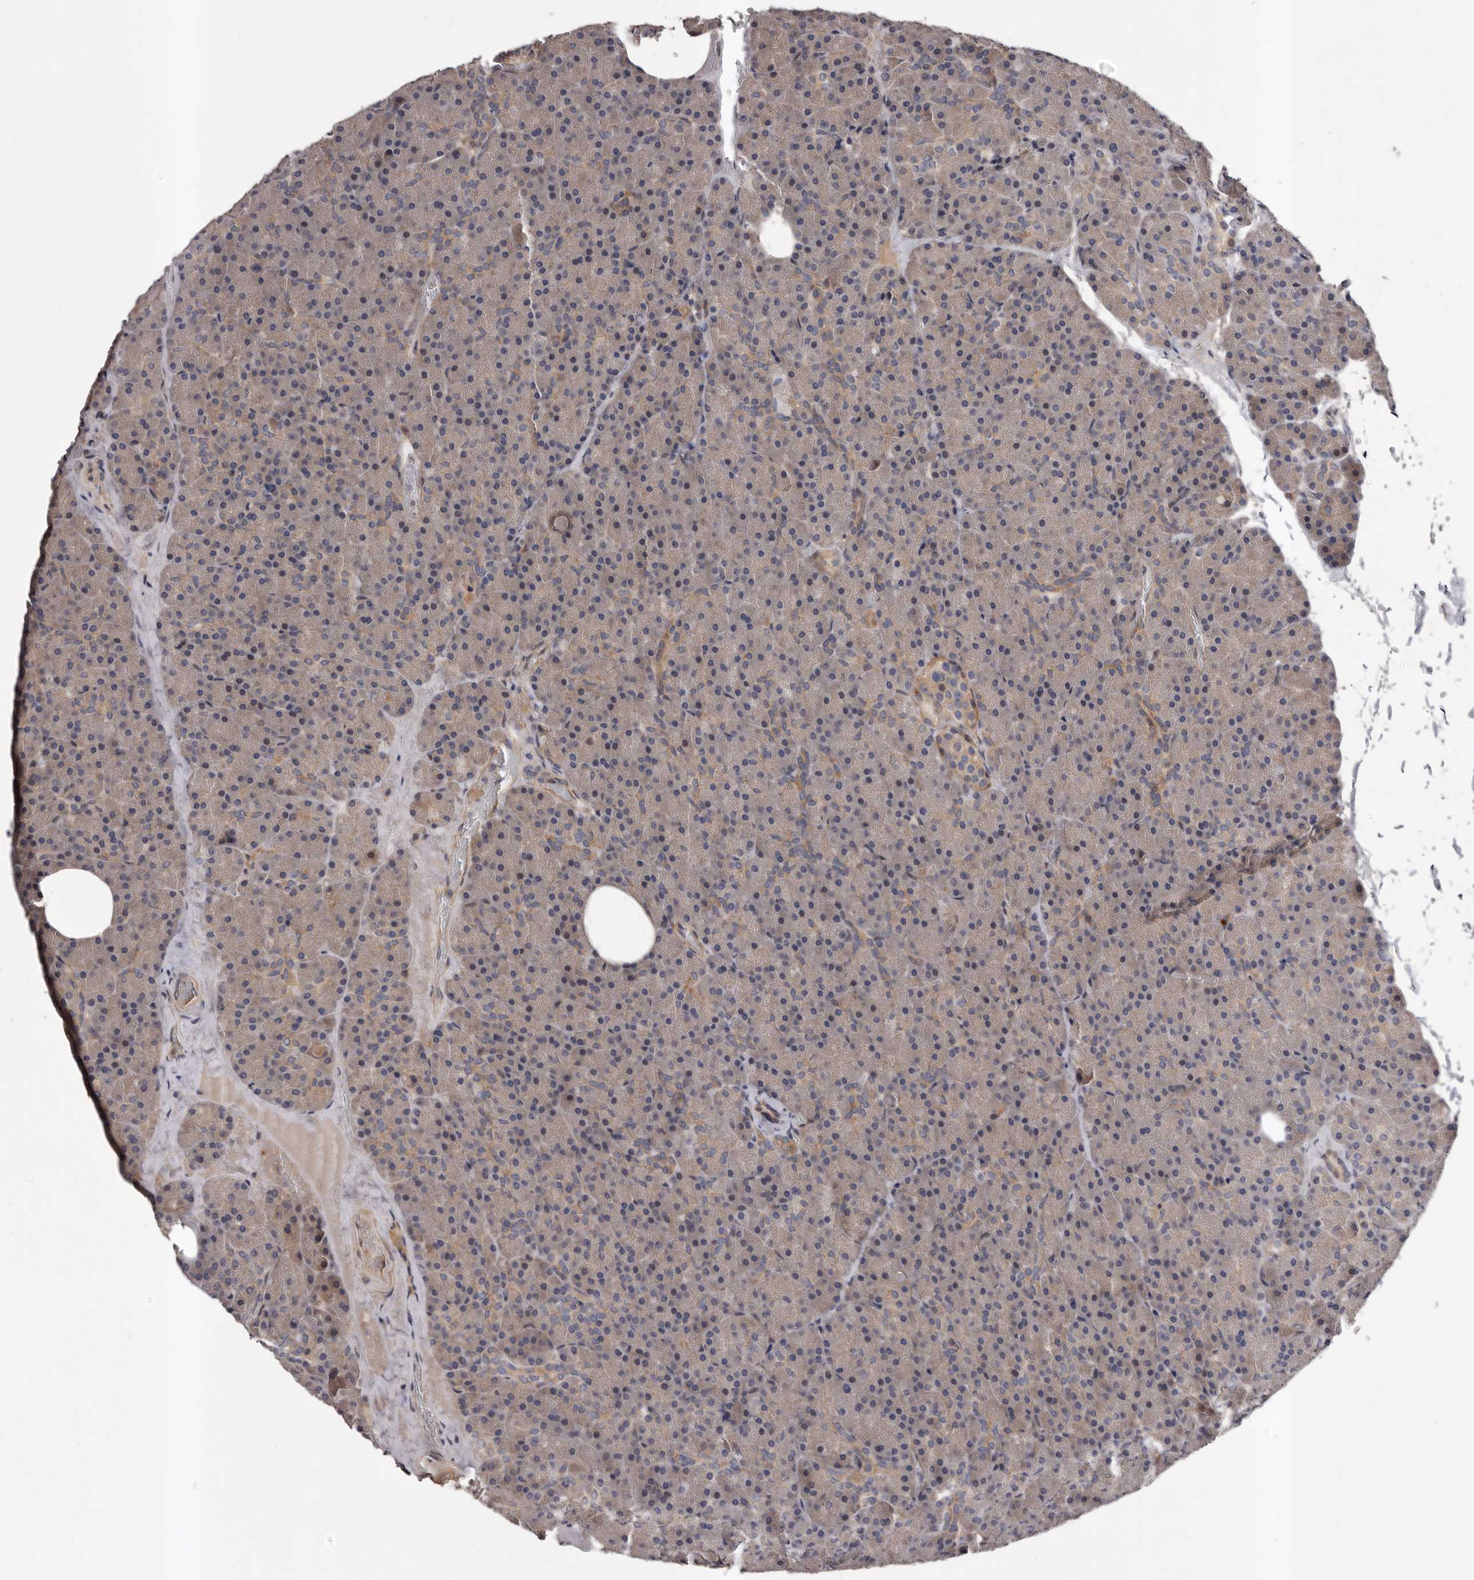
{"staining": {"intensity": "weak", "quantity": "25%-75%", "location": "cytoplasmic/membranous"}, "tissue": "pancreas", "cell_type": "Exocrine glandular cells", "image_type": "normal", "snomed": [{"axis": "morphology", "description": "Normal tissue, NOS"}, {"axis": "morphology", "description": "Carcinoid, malignant, NOS"}, {"axis": "topography", "description": "Pancreas"}], "caption": "Immunohistochemistry (IHC) staining of normal pancreas, which shows low levels of weak cytoplasmic/membranous positivity in about 25%-75% of exocrine glandular cells indicating weak cytoplasmic/membranous protein positivity. The staining was performed using DAB (3,3'-diaminobenzidine) (brown) for protein detection and nuclei were counterstained in hematoxylin (blue).", "gene": "PRKD1", "patient": {"sex": "female", "age": 35}}